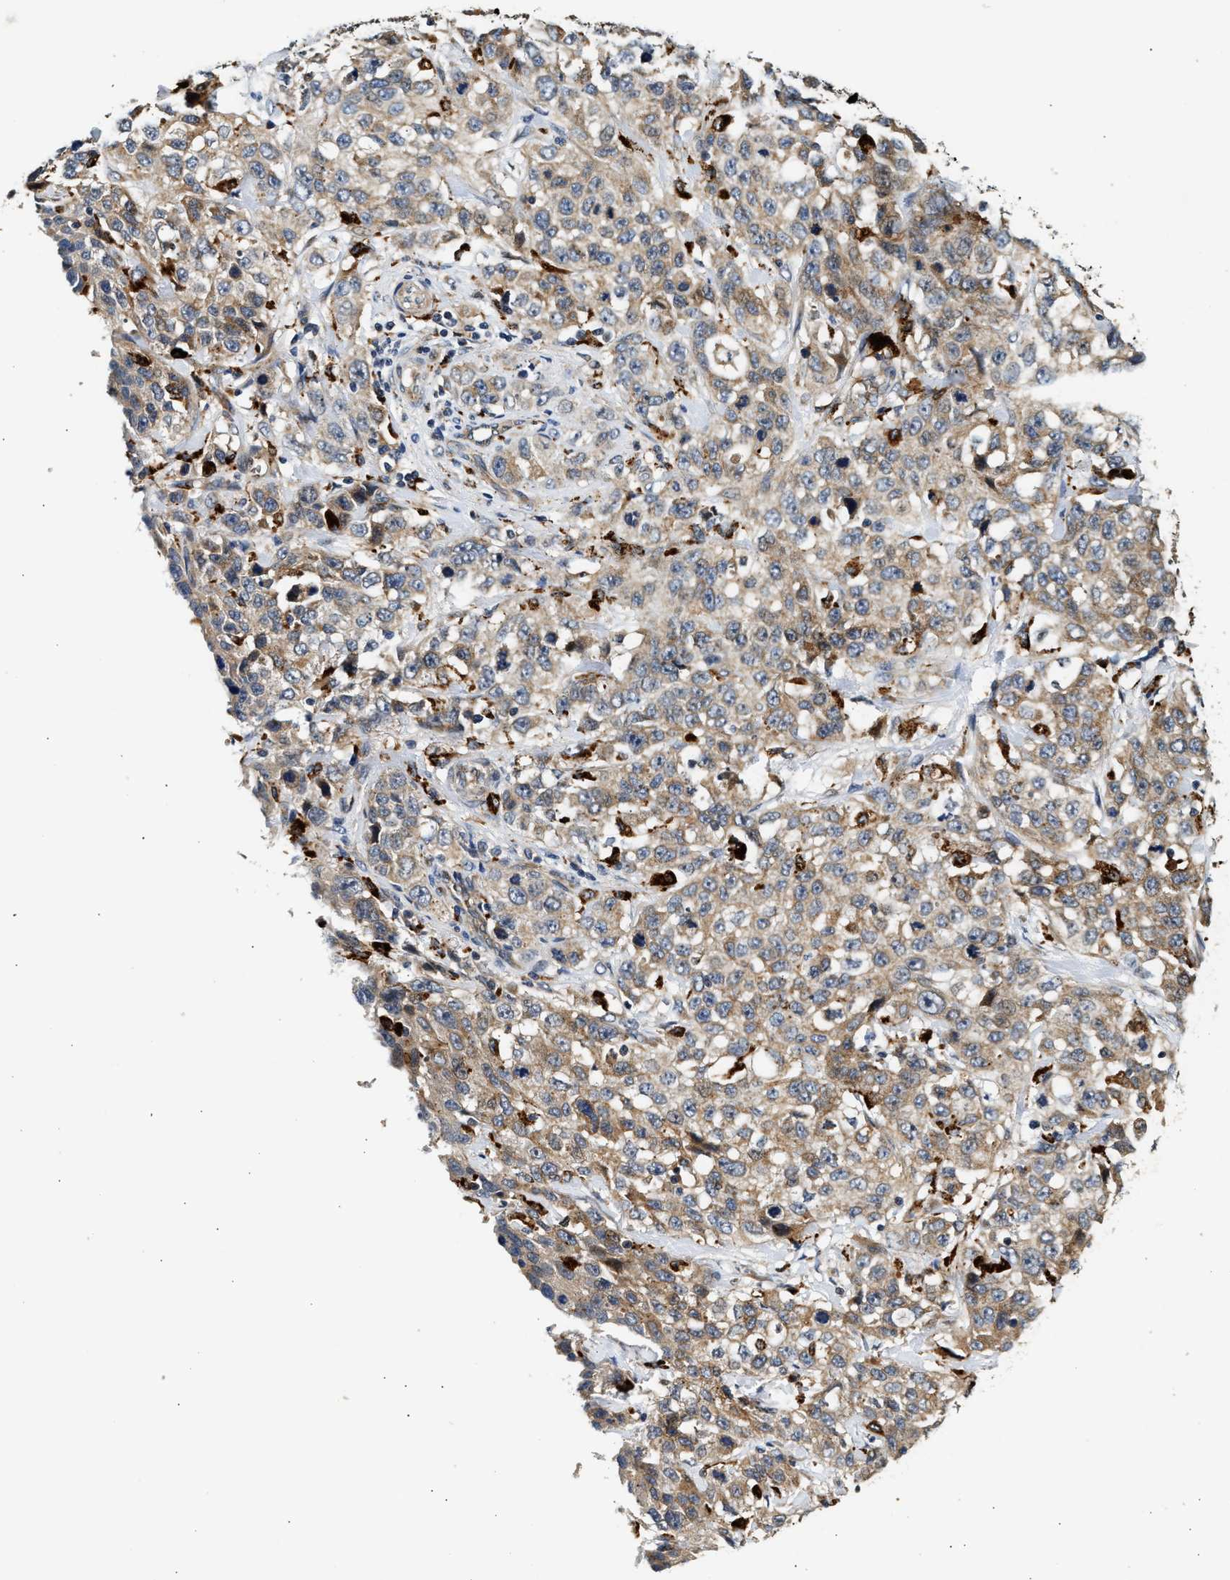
{"staining": {"intensity": "moderate", "quantity": ">75%", "location": "cytoplasmic/membranous"}, "tissue": "stomach cancer", "cell_type": "Tumor cells", "image_type": "cancer", "snomed": [{"axis": "morphology", "description": "Normal tissue, NOS"}, {"axis": "morphology", "description": "Adenocarcinoma, NOS"}, {"axis": "topography", "description": "Stomach"}], "caption": "Brown immunohistochemical staining in stomach cancer (adenocarcinoma) shows moderate cytoplasmic/membranous expression in about >75% of tumor cells.", "gene": "PLD3", "patient": {"sex": "male", "age": 48}}